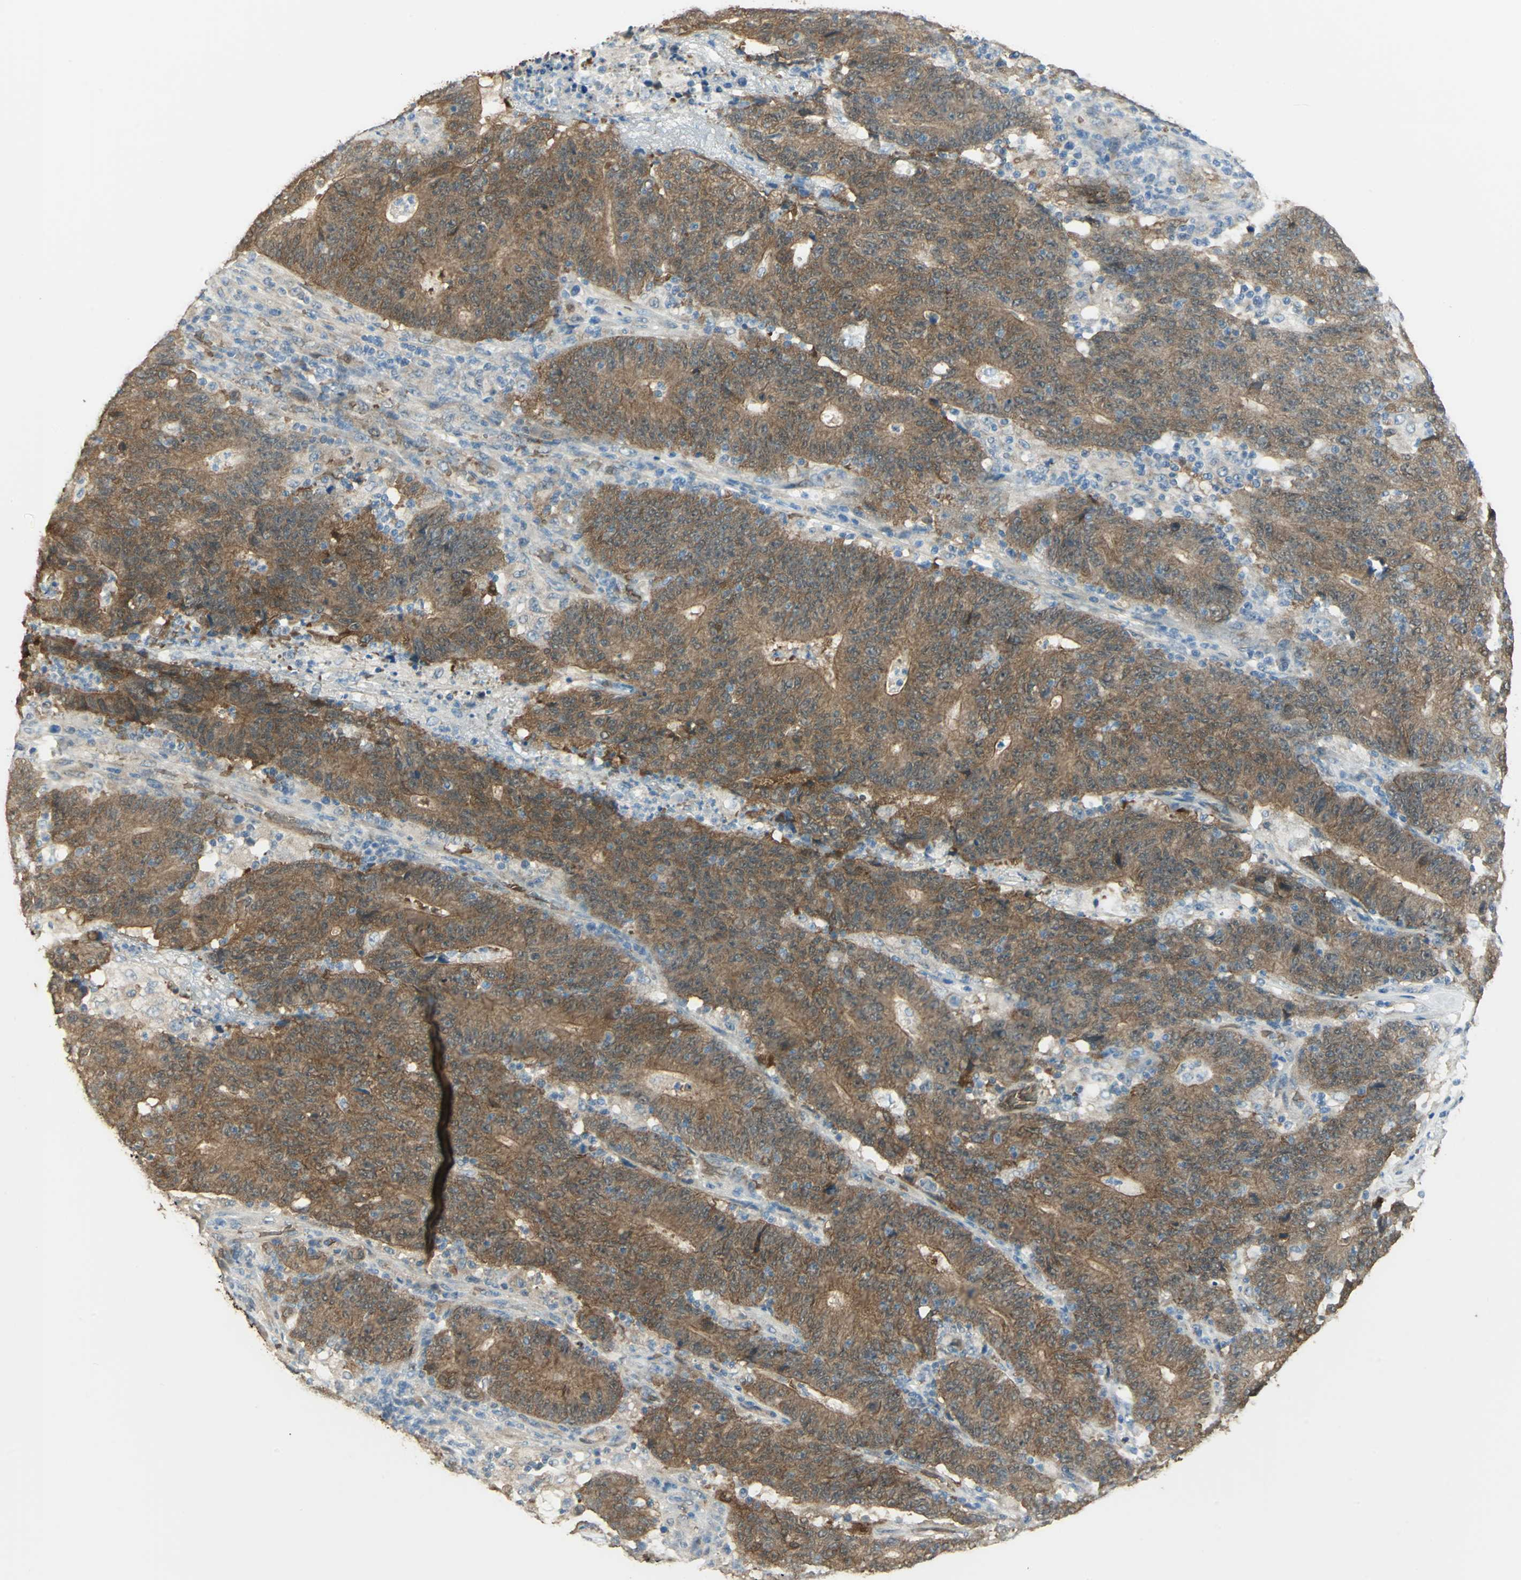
{"staining": {"intensity": "moderate", "quantity": ">75%", "location": "cytoplasmic/membranous,nuclear"}, "tissue": "colorectal cancer", "cell_type": "Tumor cells", "image_type": "cancer", "snomed": [{"axis": "morphology", "description": "Normal tissue, NOS"}, {"axis": "morphology", "description": "Adenocarcinoma, NOS"}, {"axis": "topography", "description": "Colon"}], "caption": "IHC image of adenocarcinoma (colorectal) stained for a protein (brown), which shows medium levels of moderate cytoplasmic/membranous and nuclear staining in about >75% of tumor cells.", "gene": "DDAH1", "patient": {"sex": "female", "age": 75}}